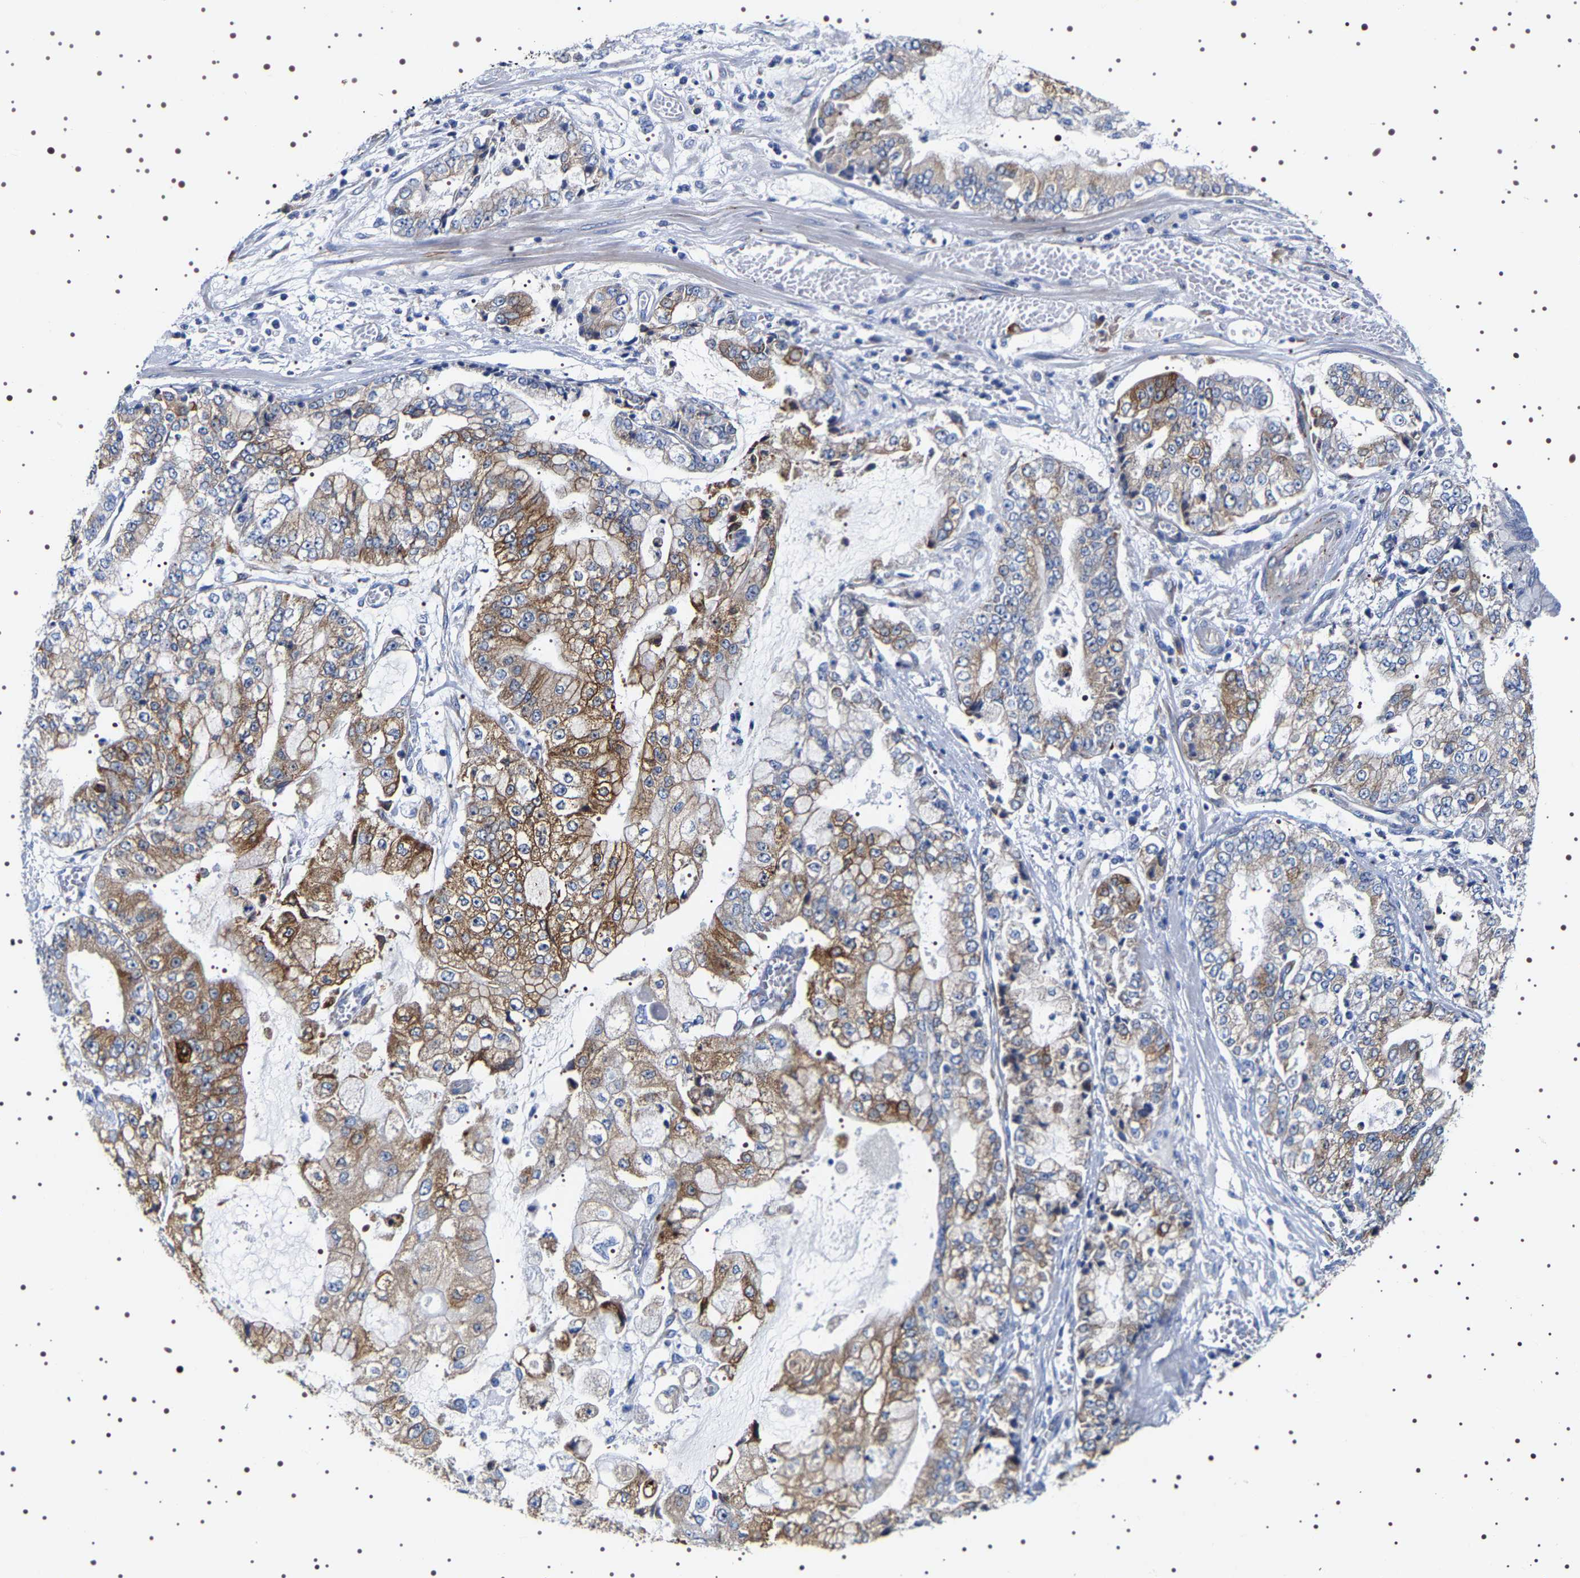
{"staining": {"intensity": "moderate", "quantity": ">75%", "location": "cytoplasmic/membranous"}, "tissue": "stomach cancer", "cell_type": "Tumor cells", "image_type": "cancer", "snomed": [{"axis": "morphology", "description": "Adenocarcinoma, NOS"}, {"axis": "topography", "description": "Stomach"}], "caption": "A histopathology image of human stomach cancer (adenocarcinoma) stained for a protein reveals moderate cytoplasmic/membranous brown staining in tumor cells.", "gene": "SQLE", "patient": {"sex": "male", "age": 76}}